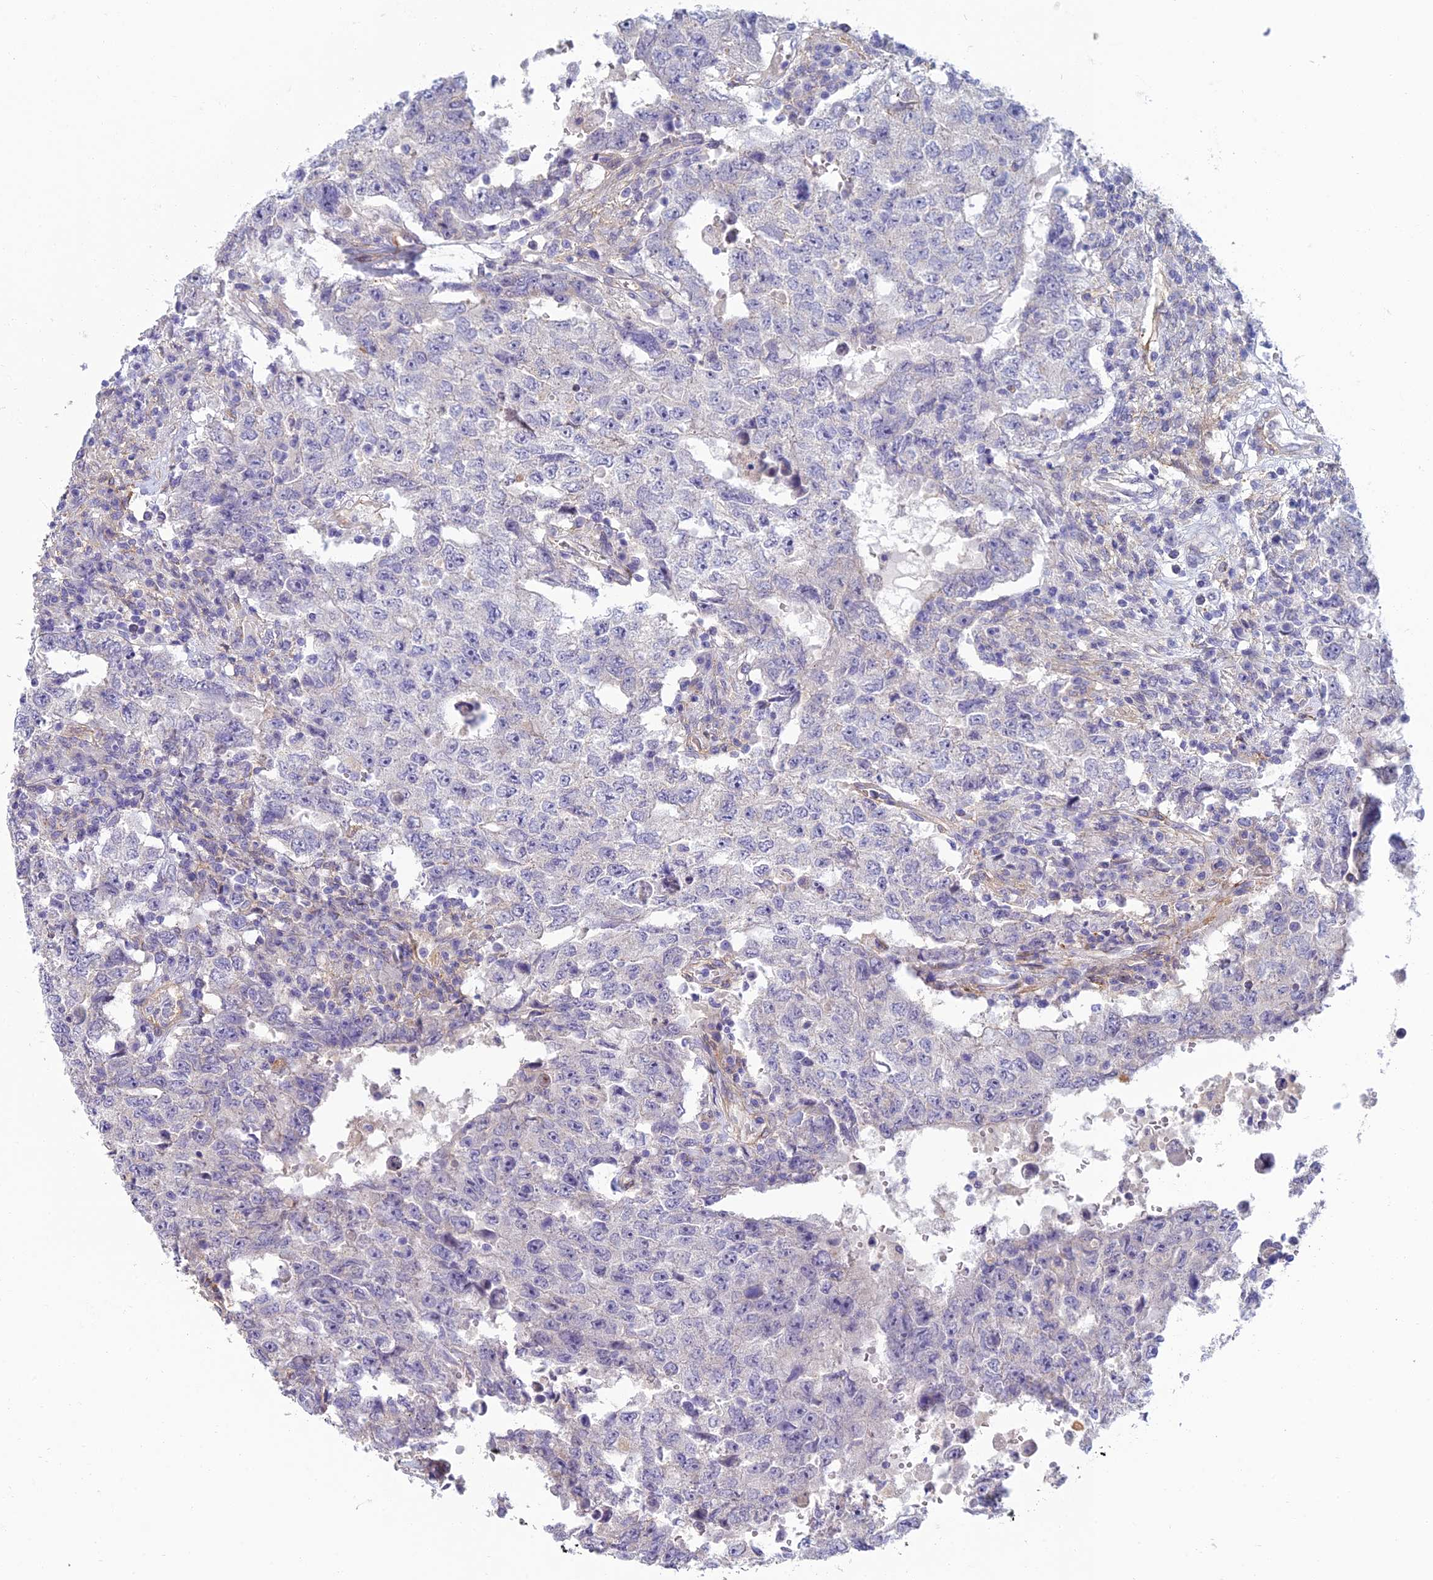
{"staining": {"intensity": "negative", "quantity": "none", "location": "none"}, "tissue": "testis cancer", "cell_type": "Tumor cells", "image_type": "cancer", "snomed": [{"axis": "morphology", "description": "Carcinoma, Embryonal, NOS"}, {"axis": "topography", "description": "Testis"}], "caption": "Tumor cells show no significant positivity in testis cancer (embryonal carcinoma).", "gene": "NEURL1", "patient": {"sex": "male", "age": 26}}